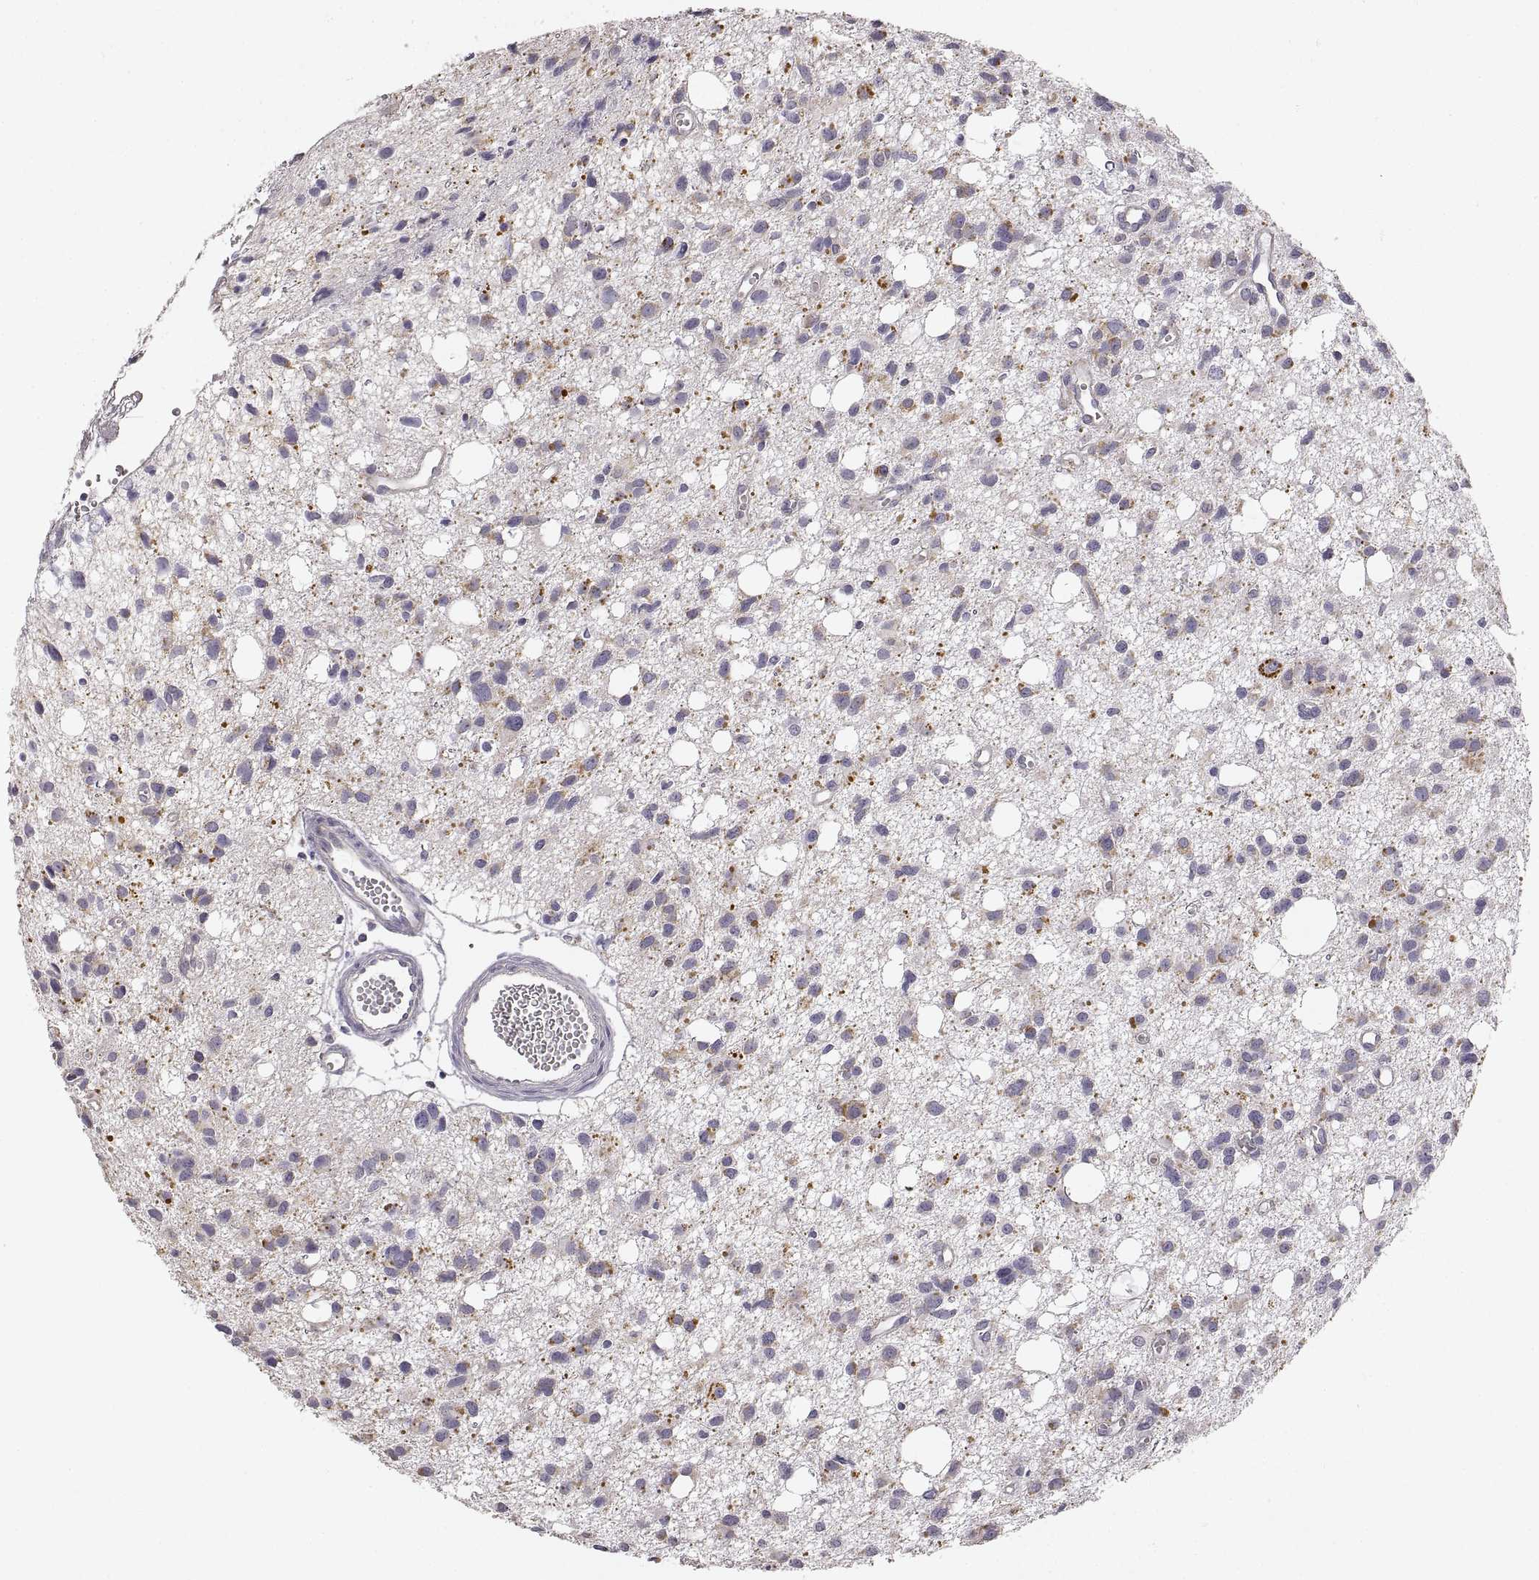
{"staining": {"intensity": "negative", "quantity": "none", "location": "none"}, "tissue": "glioma", "cell_type": "Tumor cells", "image_type": "cancer", "snomed": [{"axis": "morphology", "description": "Glioma, malignant, High grade"}, {"axis": "topography", "description": "Brain"}], "caption": "DAB immunohistochemical staining of glioma exhibits no significant positivity in tumor cells.", "gene": "RDH13", "patient": {"sex": "male", "age": 23}}